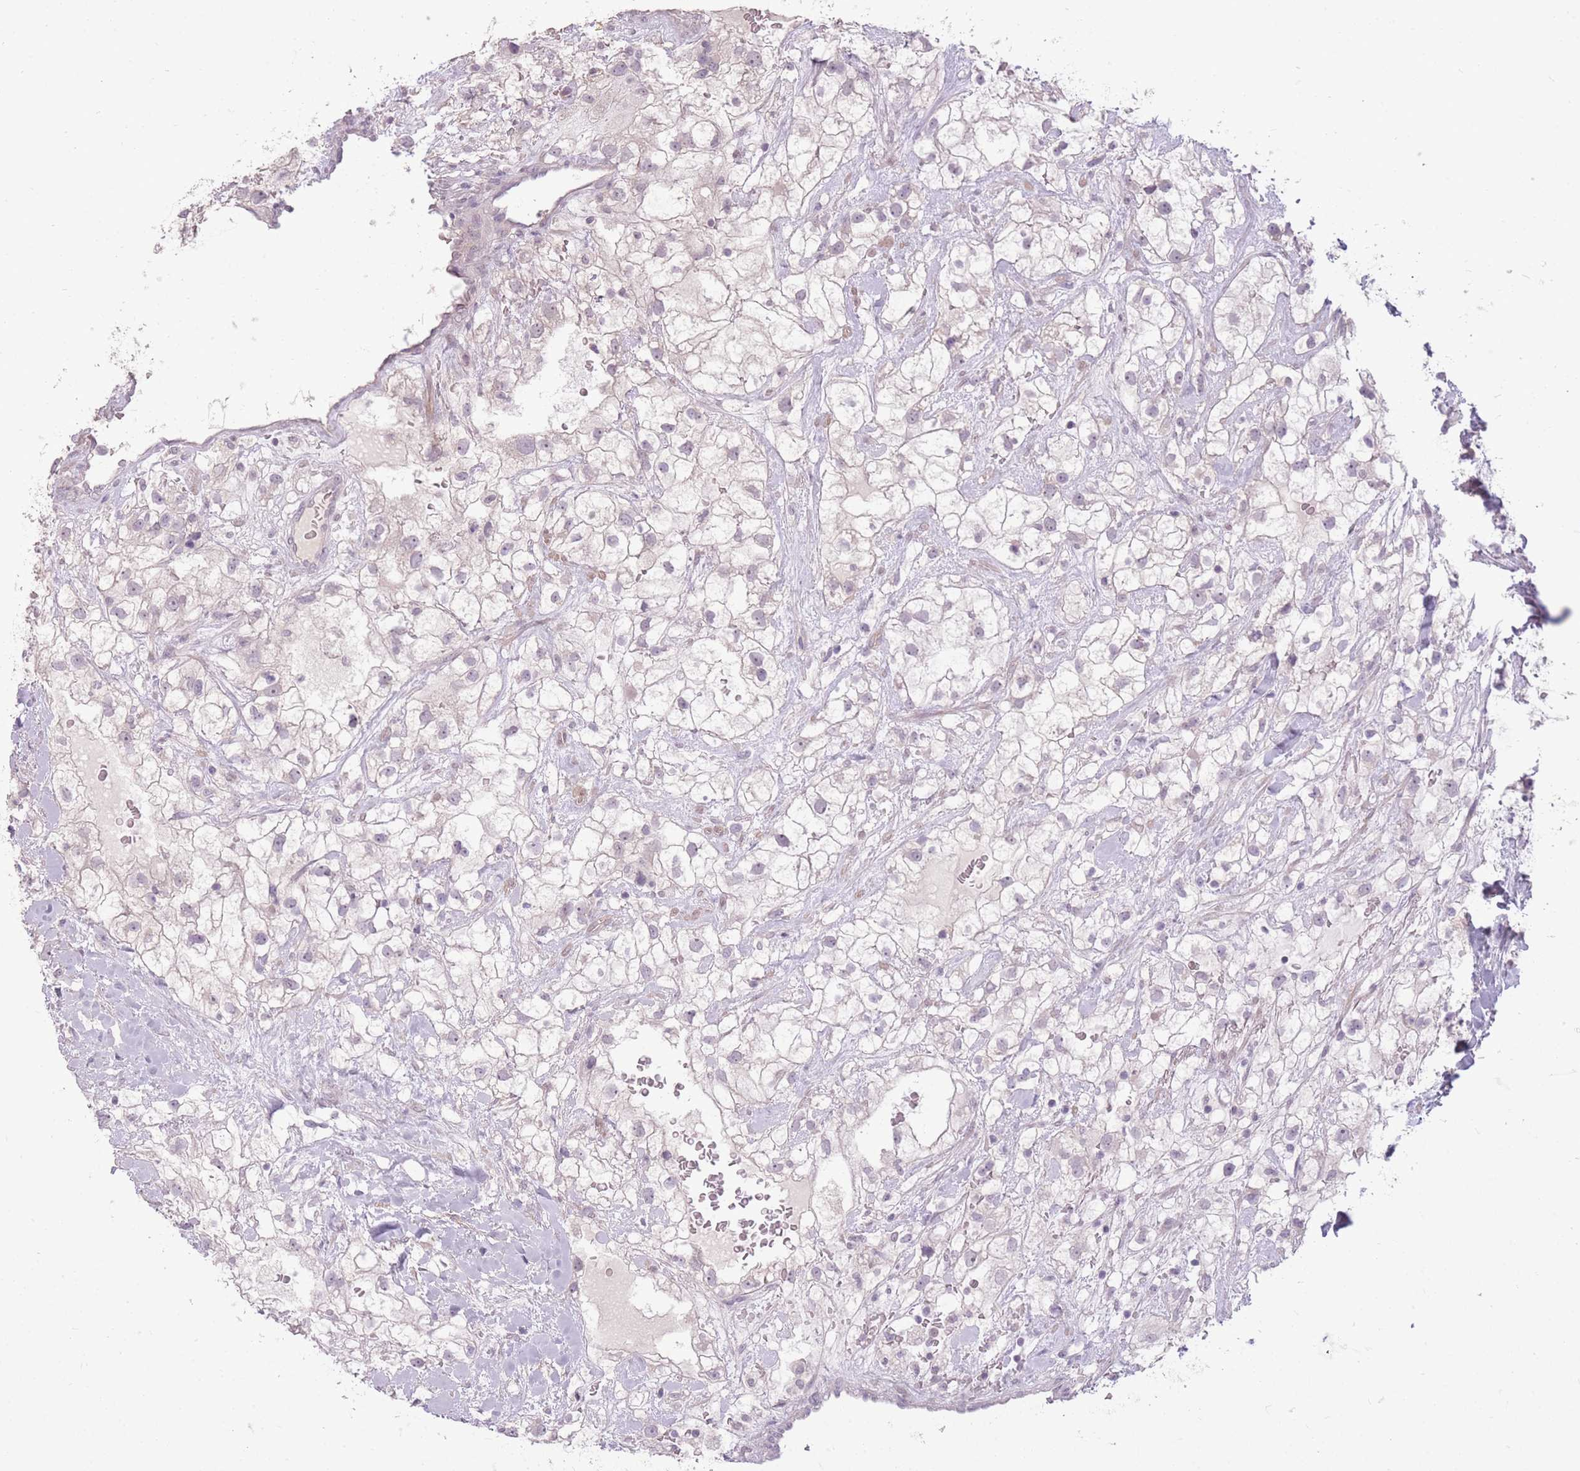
{"staining": {"intensity": "negative", "quantity": "none", "location": "none"}, "tissue": "renal cancer", "cell_type": "Tumor cells", "image_type": "cancer", "snomed": [{"axis": "morphology", "description": "Adenocarcinoma, NOS"}, {"axis": "topography", "description": "Kidney"}], "caption": "High magnification brightfield microscopy of adenocarcinoma (renal) stained with DAB (3,3'-diaminobenzidine) (brown) and counterstained with hematoxylin (blue): tumor cells show no significant positivity. The staining was performed using DAB to visualize the protein expression in brown, while the nuclei were stained in blue with hematoxylin (Magnification: 20x).", "gene": "ZBTB24", "patient": {"sex": "male", "age": 59}}